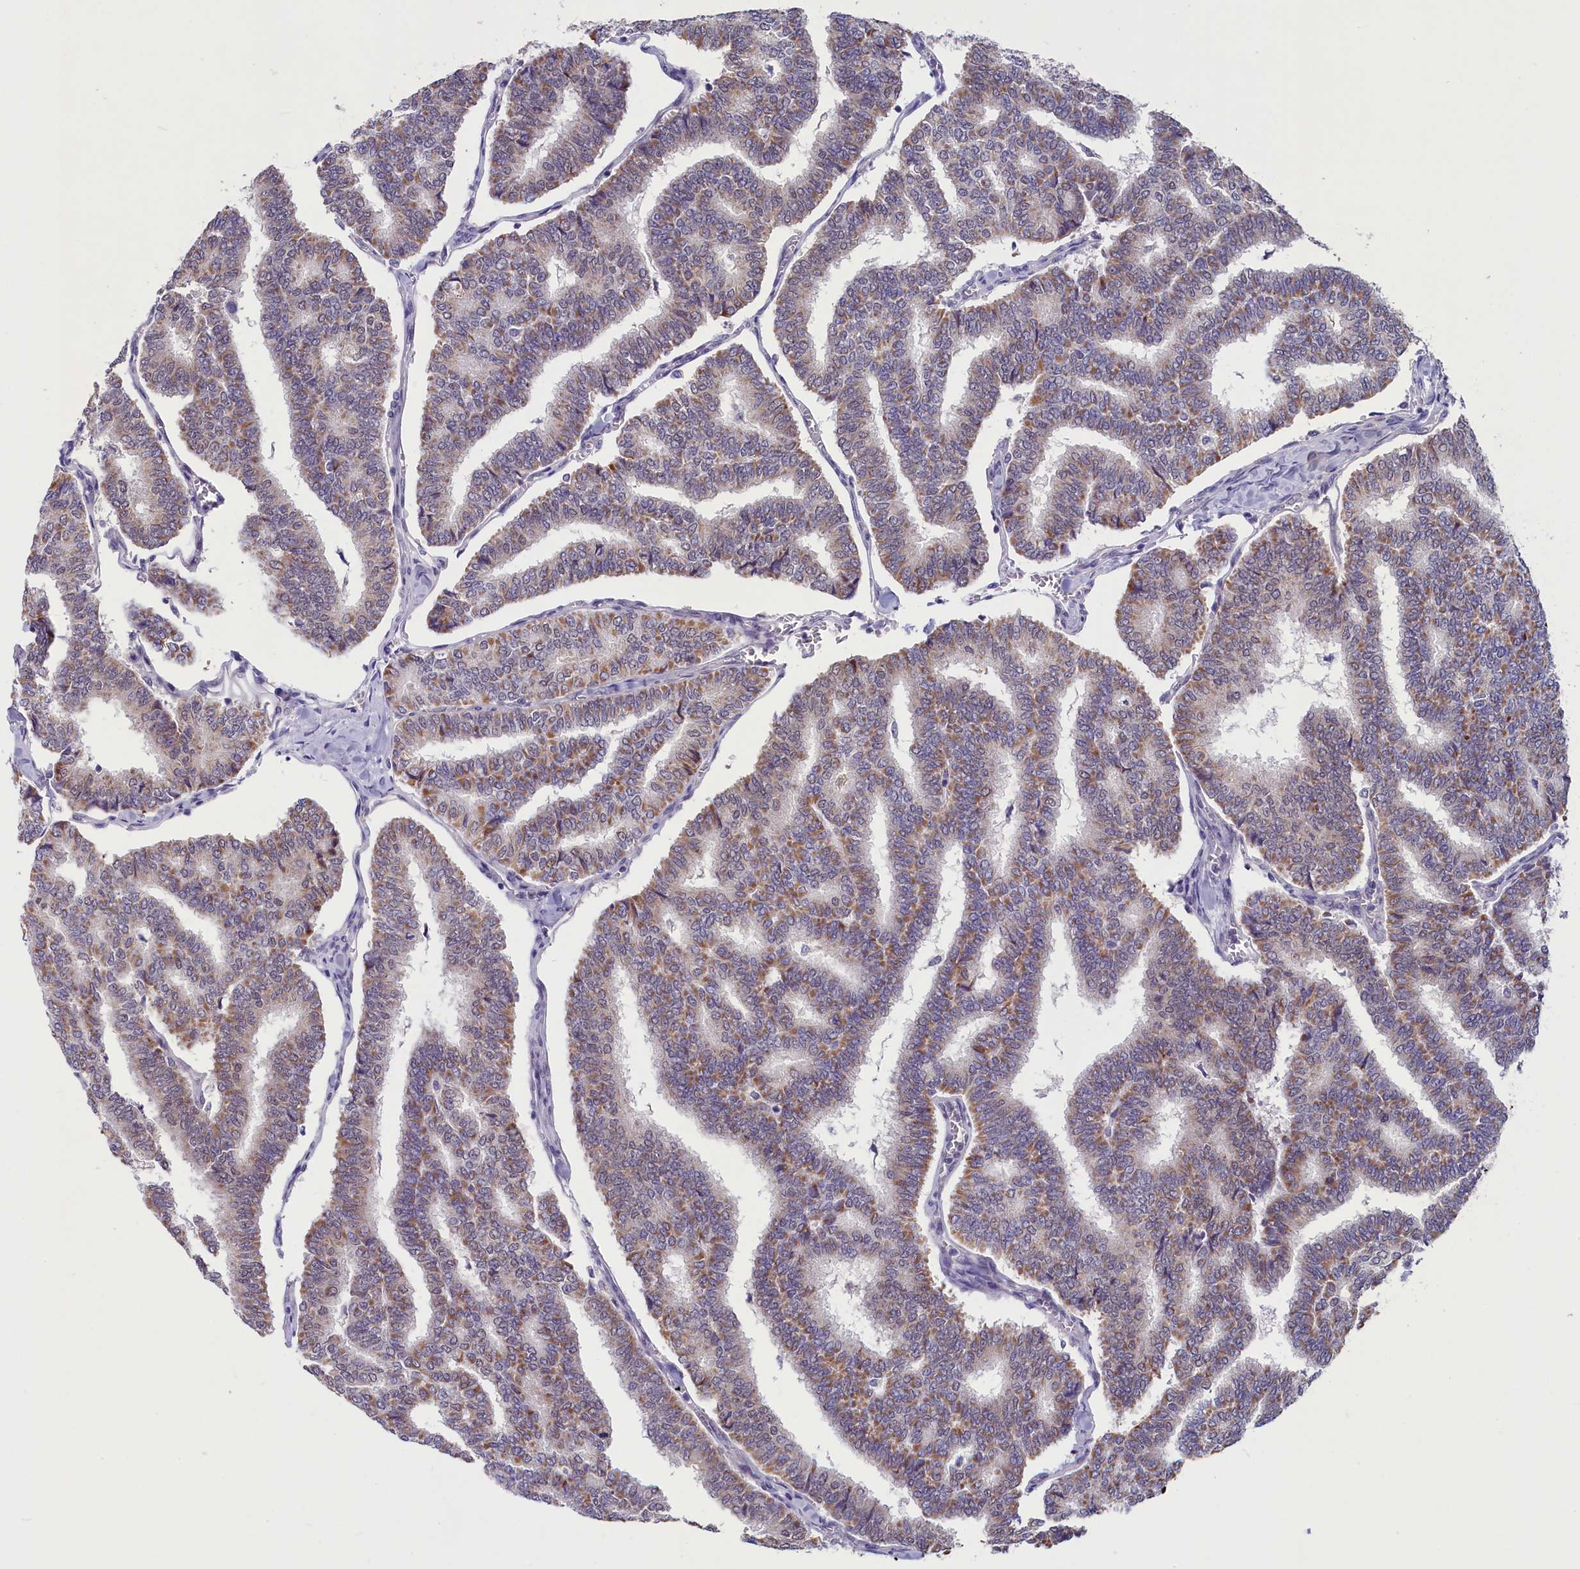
{"staining": {"intensity": "moderate", "quantity": ">75%", "location": "cytoplasmic/membranous"}, "tissue": "thyroid cancer", "cell_type": "Tumor cells", "image_type": "cancer", "snomed": [{"axis": "morphology", "description": "Papillary adenocarcinoma, NOS"}, {"axis": "topography", "description": "Thyroid gland"}], "caption": "This is an image of IHC staining of thyroid papillary adenocarcinoma, which shows moderate expression in the cytoplasmic/membranous of tumor cells.", "gene": "SCD5", "patient": {"sex": "female", "age": 35}}